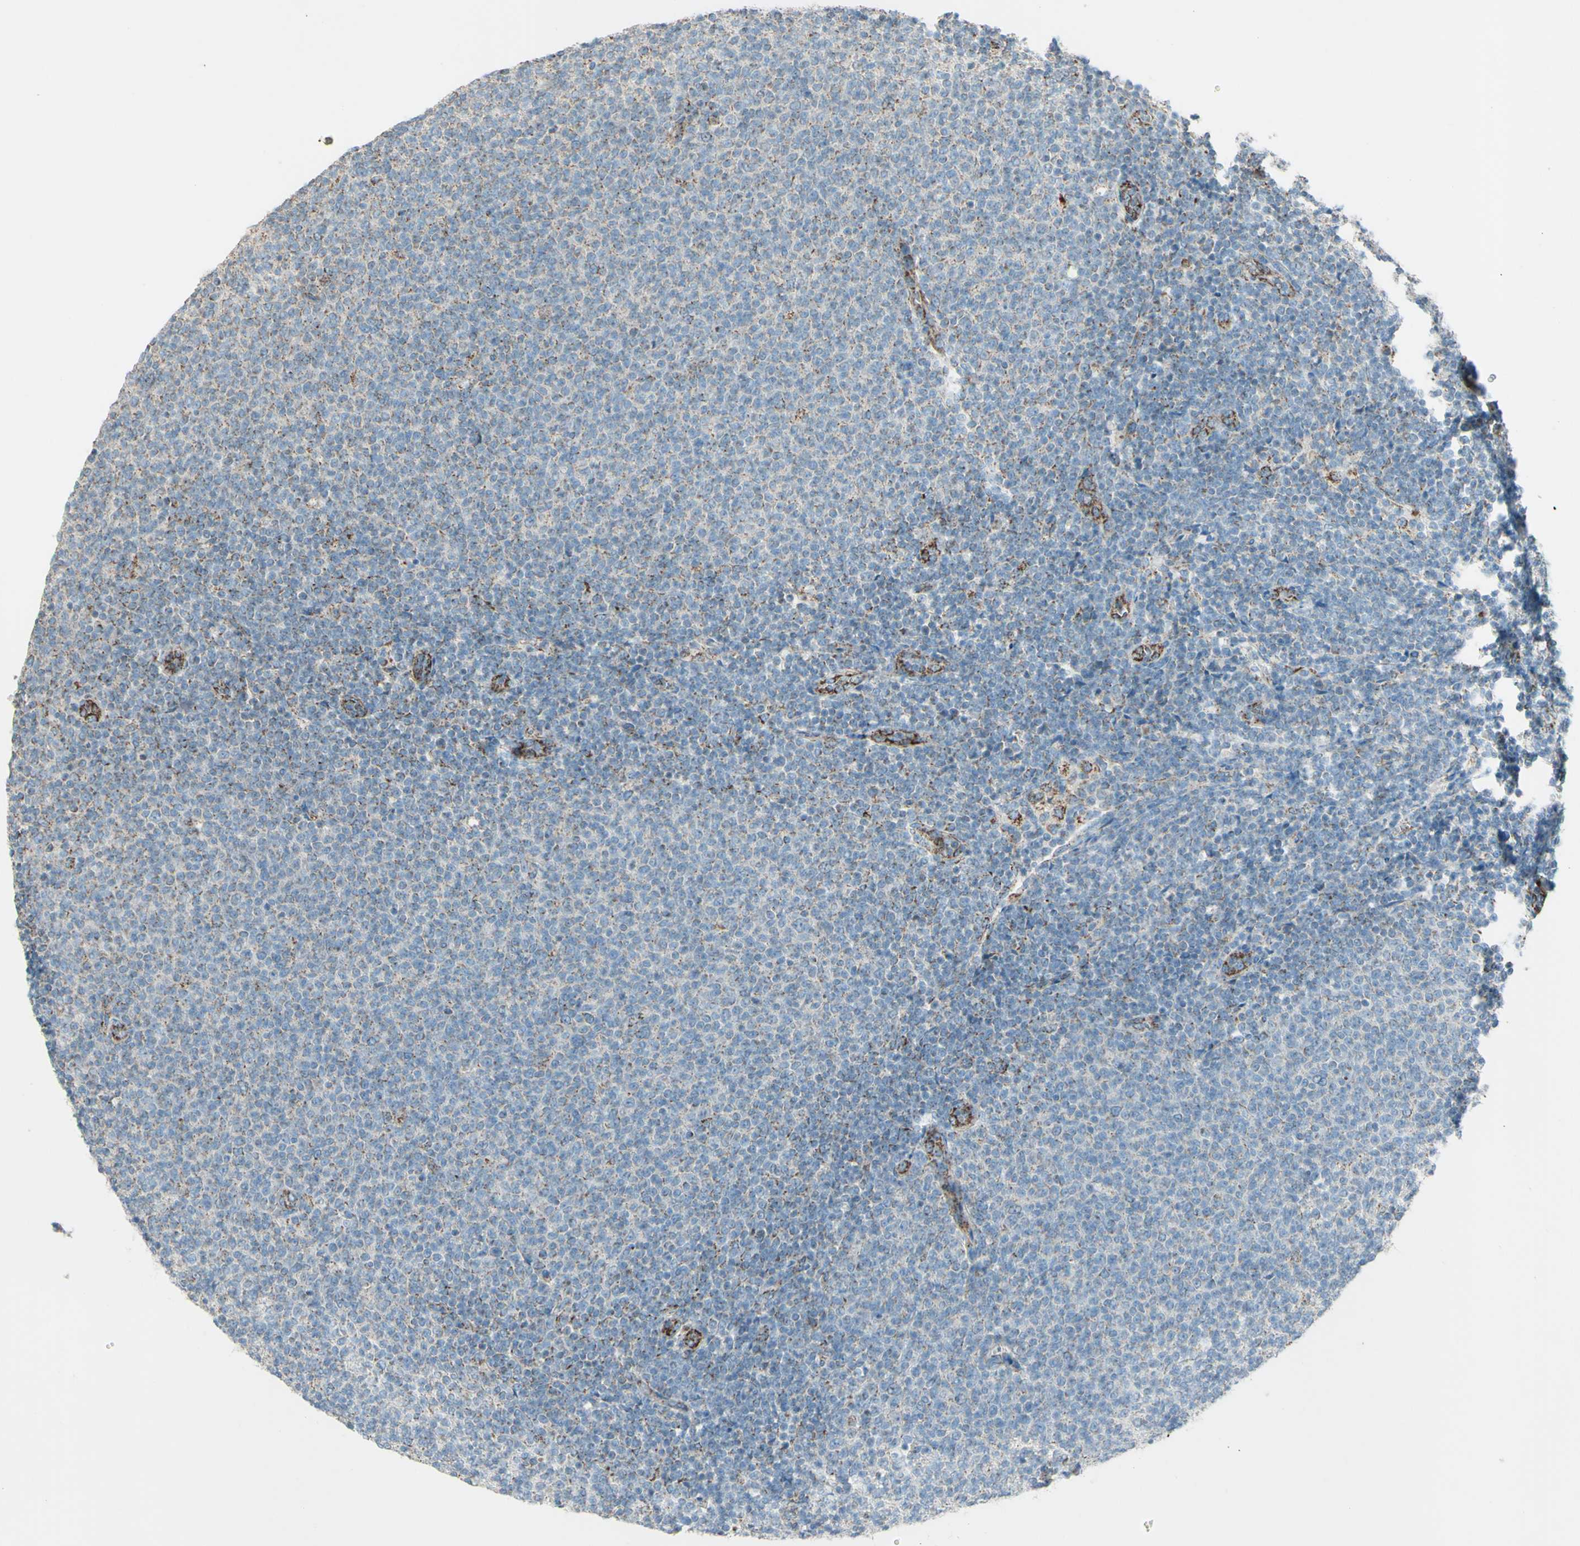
{"staining": {"intensity": "moderate", "quantity": "<25%", "location": "cytoplasmic/membranous"}, "tissue": "lymphoma", "cell_type": "Tumor cells", "image_type": "cancer", "snomed": [{"axis": "morphology", "description": "Malignant lymphoma, non-Hodgkin's type, Low grade"}, {"axis": "topography", "description": "Lymph node"}], "caption": "A low amount of moderate cytoplasmic/membranous expression is identified in approximately <25% of tumor cells in lymphoma tissue.", "gene": "RHOT1", "patient": {"sex": "male", "age": 66}}